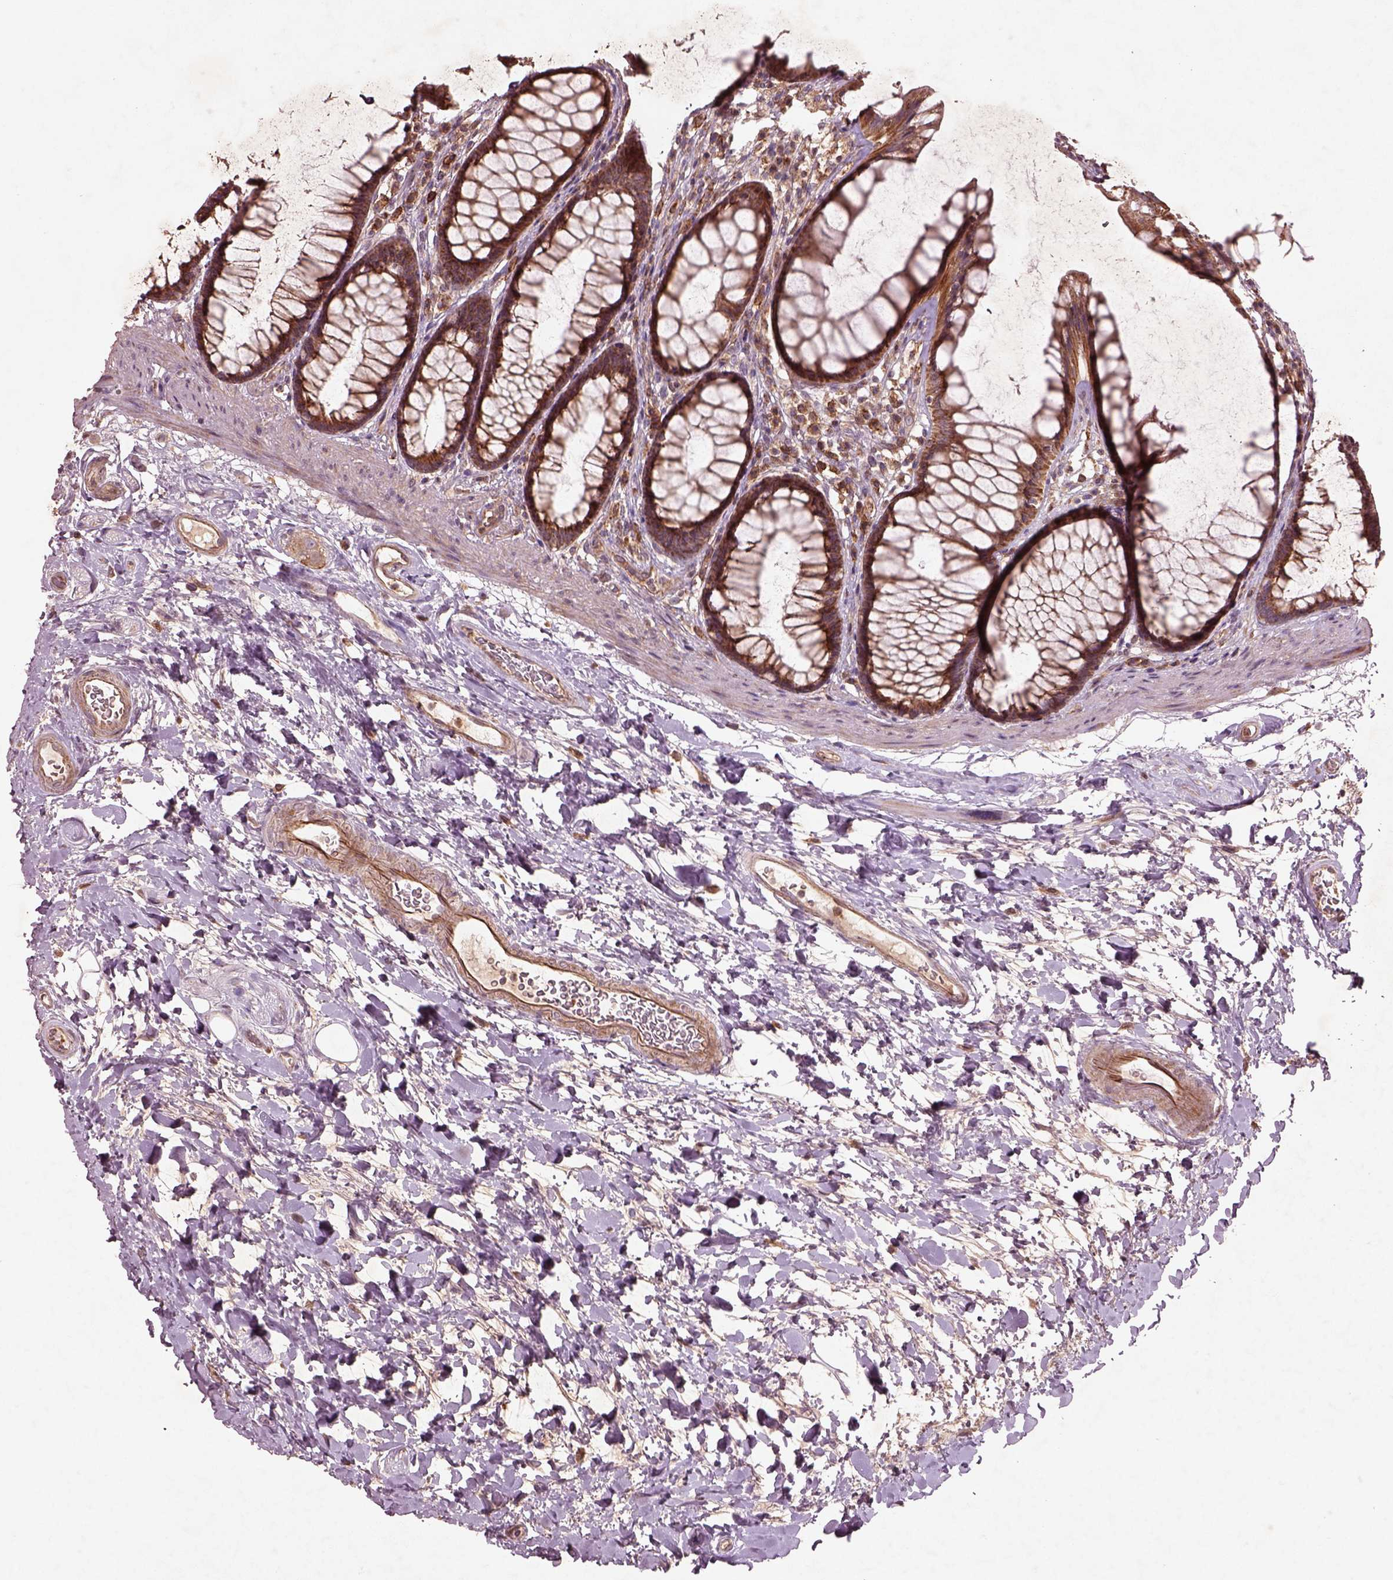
{"staining": {"intensity": "strong", "quantity": ">75%", "location": "cytoplasmic/membranous"}, "tissue": "rectum", "cell_type": "Glandular cells", "image_type": "normal", "snomed": [{"axis": "morphology", "description": "Normal tissue, NOS"}, {"axis": "topography", "description": "Rectum"}], "caption": "Immunohistochemistry staining of benign rectum, which reveals high levels of strong cytoplasmic/membranous expression in approximately >75% of glandular cells indicating strong cytoplasmic/membranous protein positivity. The staining was performed using DAB (3,3'-diaminobenzidine) (brown) for protein detection and nuclei were counterstained in hematoxylin (blue).", "gene": "SLC25A31", "patient": {"sex": "male", "age": 72}}